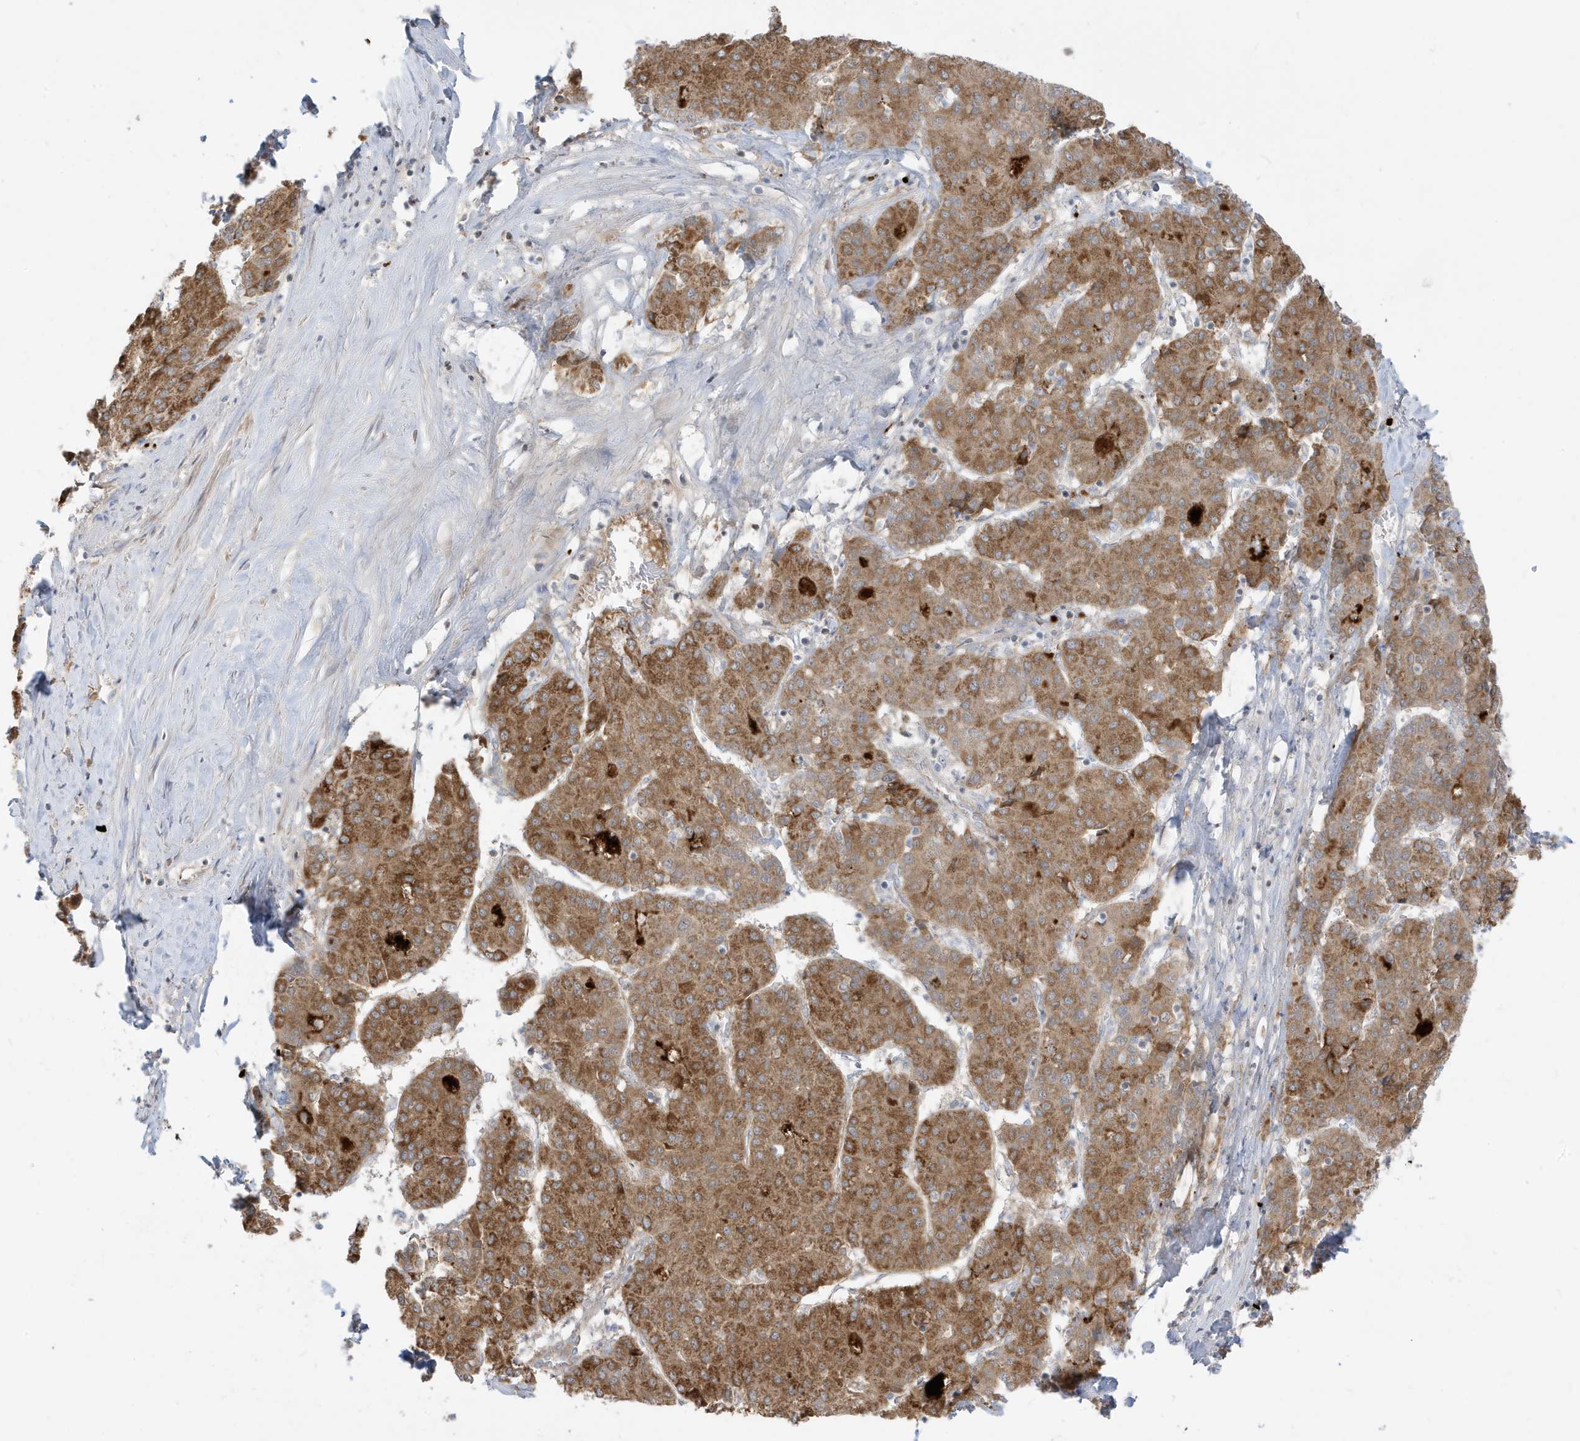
{"staining": {"intensity": "moderate", "quantity": ">75%", "location": "cytoplasmic/membranous"}, "tissue": "liver cancer", "cell_type": "Tumor cells", "image_type": "cancer", "snomed": [{"axis": "morphology", "description": "Carcinoma, Hepatocellular, NOS"}, {"axis": "topography", "description": "Liver"}], "caption": "Human liver cancer (hepatocellular carcinoma) stained with a protein marker demonstrates moderate staining in tumor cells.", "gene": "IFT57", "patient": {"sex": "male", "age": 65}}